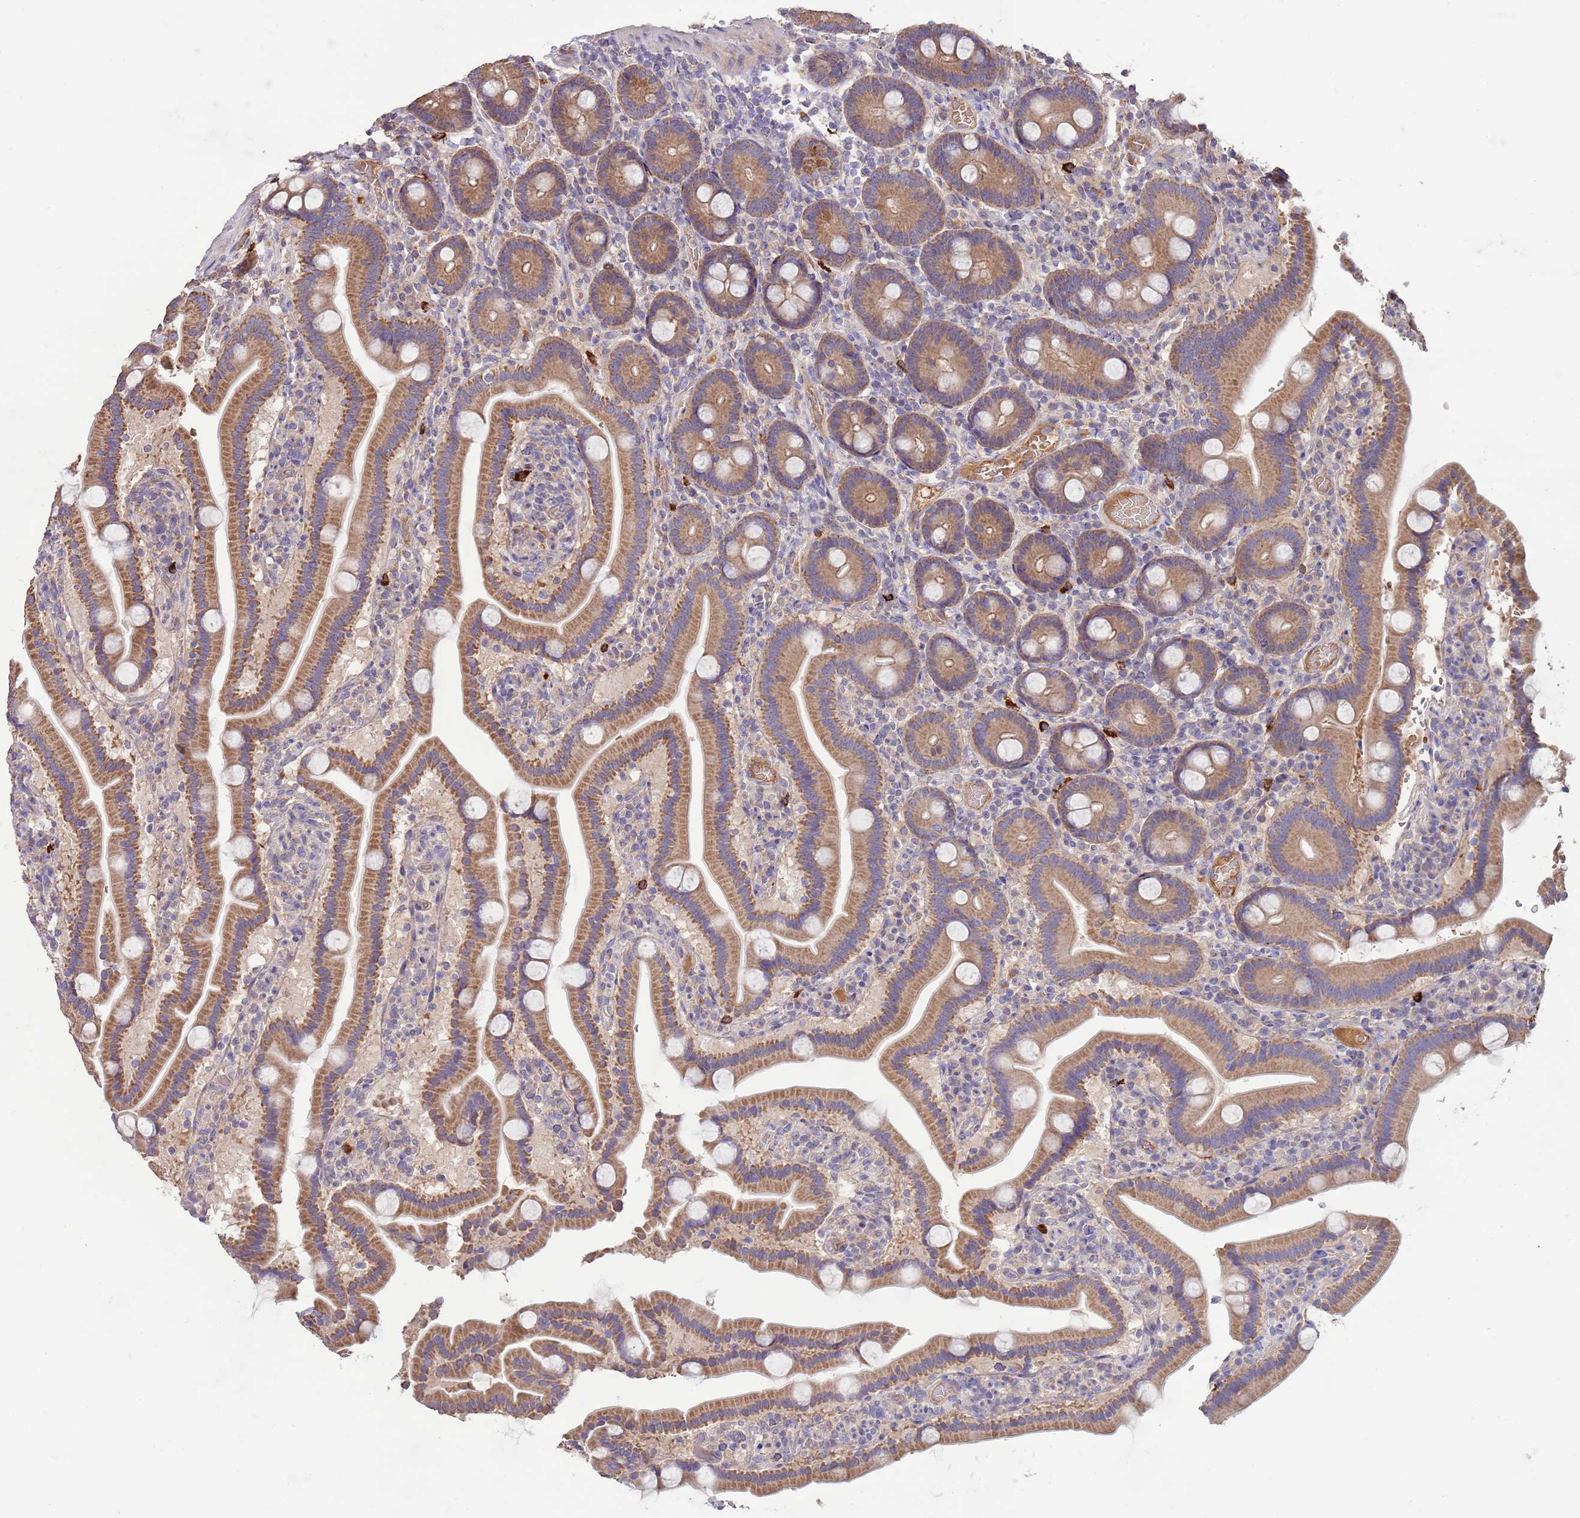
{"staining": {"intensity": "moderate", "quantity": ">75%", "location": "cytoplasmic/membranous"}, "tissue": "duodenum", "cell_type": "Glandular cells", "image_type": "normal", "snomed": [{"axis": "morphology", "description": "Normal tissue, NOS"}, {"axis": "topography", "description": "Duodenum"}], "caption": "About >75% of glandular cells in normal human duodenum demonstrate moderate cytoplasmic/membranous protein staining as visualized by brown immunohistochemical staining.", "gene": "TRMO", "patient": {"sex": "male", "age": 55}}